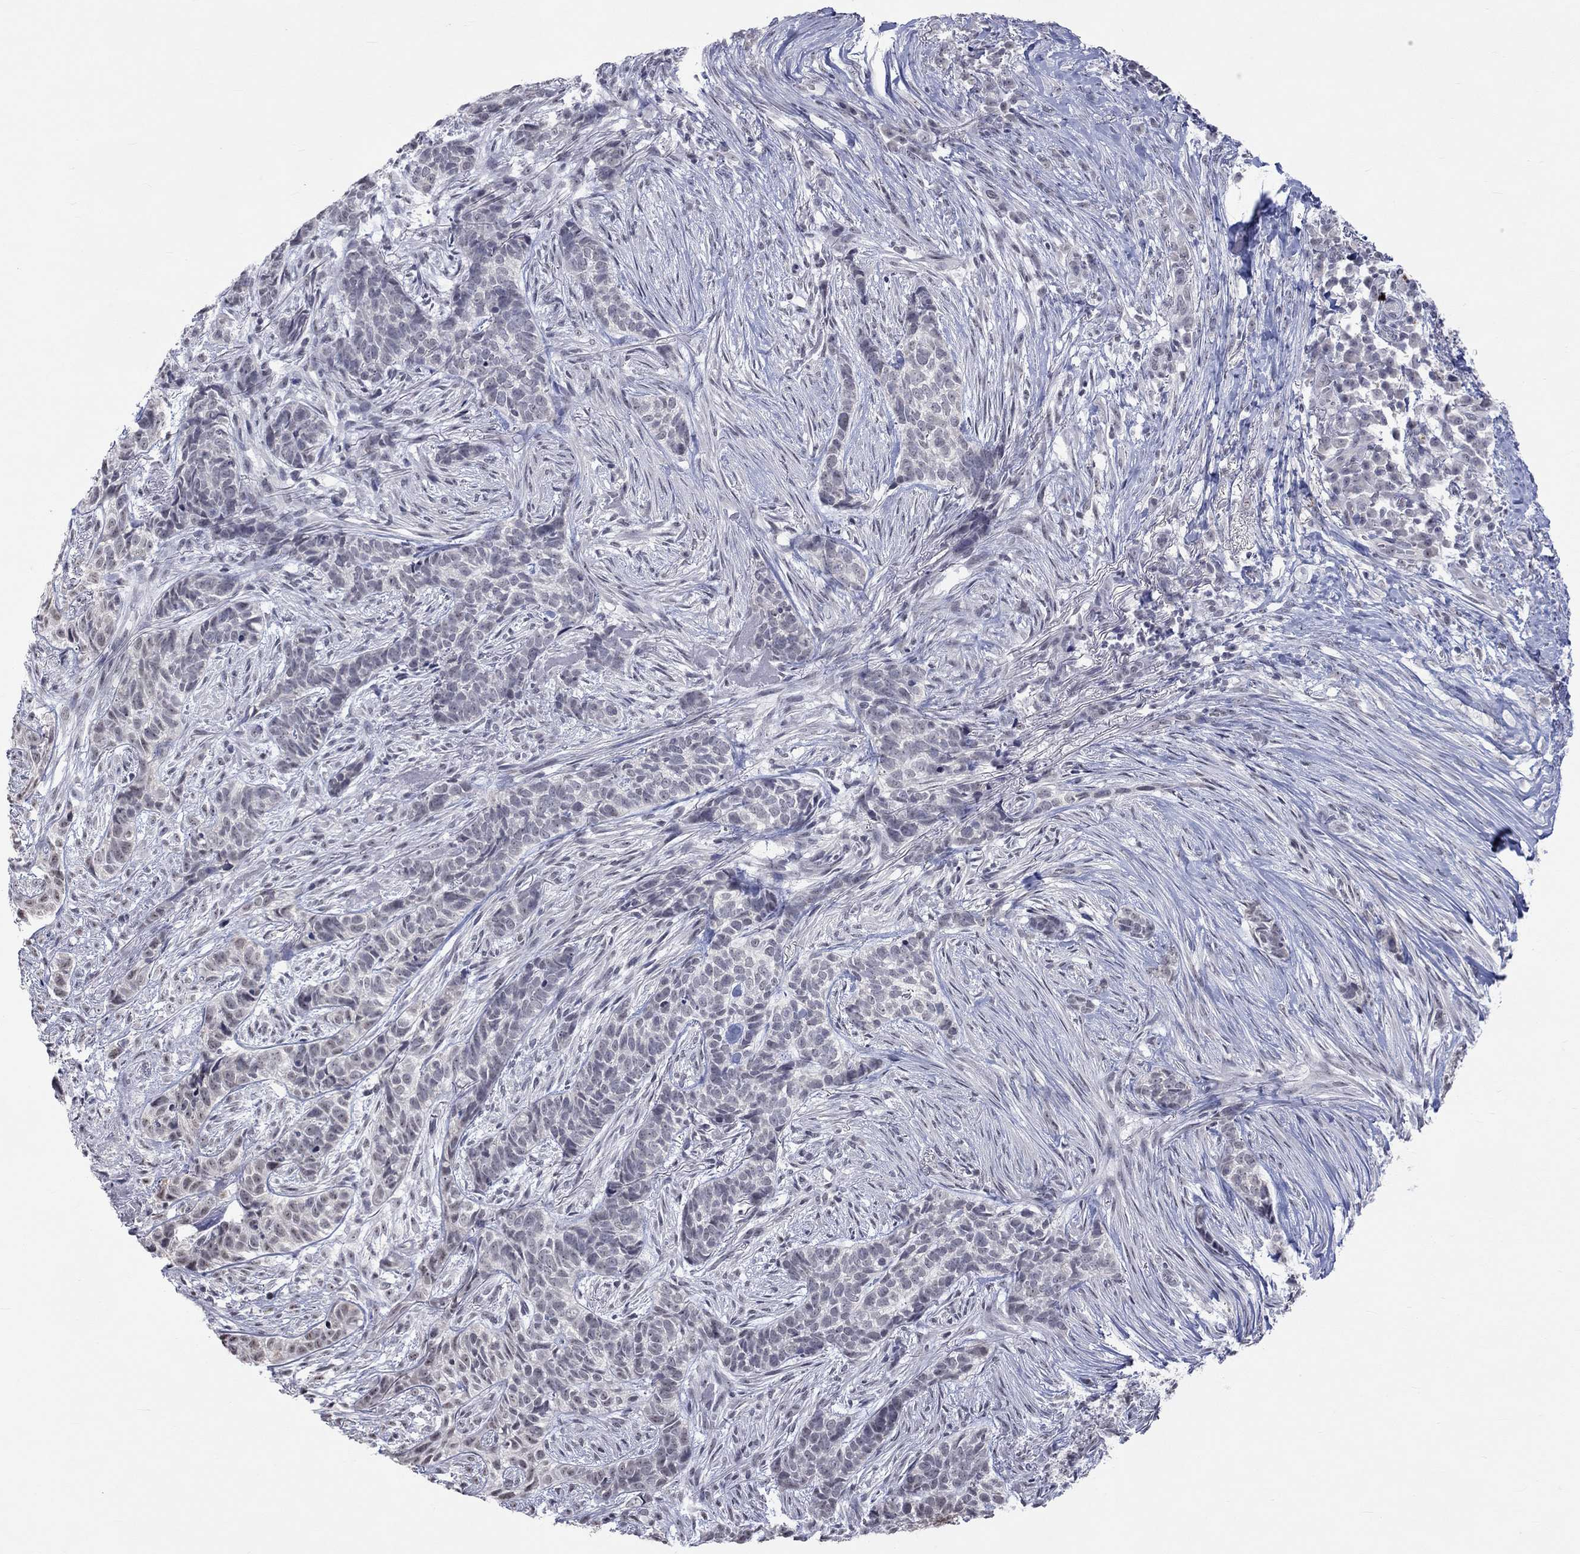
{"staining": {"intensity": "negative", "quantity": "none", "location": "none"}, "tissue": "skin cancer", "cell_type": "Tumor cells", "image_type": "cancer", "snomed": [{"axis": "morphology", "description": "Basal cell carcinoma"}, {"axis": "topography", "description": "Skin"}], "caption": "A histopathology image of human skin cancer (basal cell carcinoma) is negative for staining in tumor cells. The staining is performed using DAB brown chromogen with nuclei counter-stained in using hematoxylin.", "gene": "TMEM143", "patient": {"sex": "female", "age": 69}}